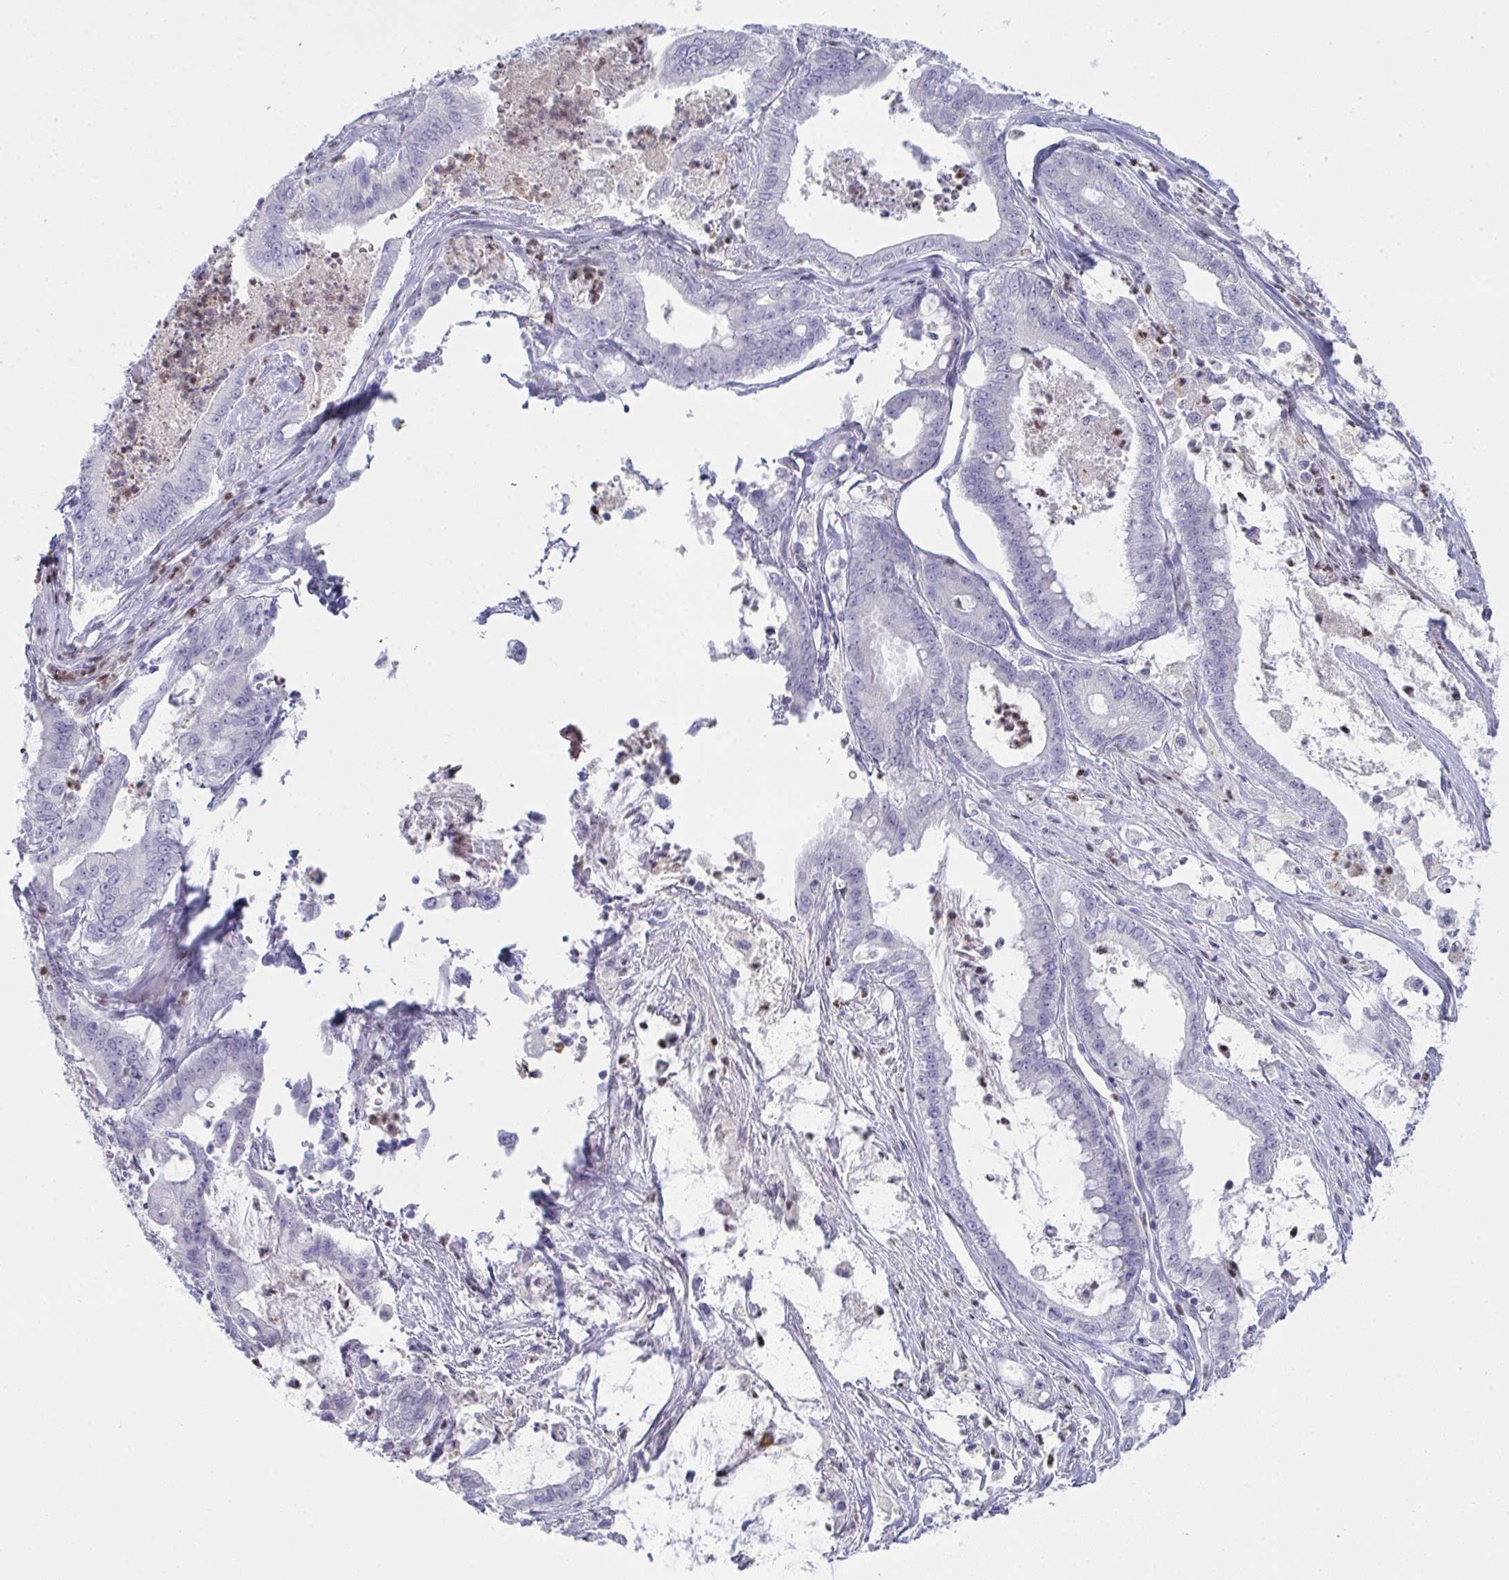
{"staining": {"intensity": "negative", "quantity": "none", "location": "none"}, "tissue": "pancreatic cancer", "cell_type": "Tumor cells", "image_type": "cancer", "snomed": [{"axis": "morphology", "description": "Adenocarcinoma, NOS"}, {"axis": "topography", "description": "Pancreas"}], "caption": "DAB immunohistochemical staining of human pancreatic cancer displays no significant expression in tumor cells.", "gene": "SERPINB10", "patient": {"sex": "male", "age": 71}}